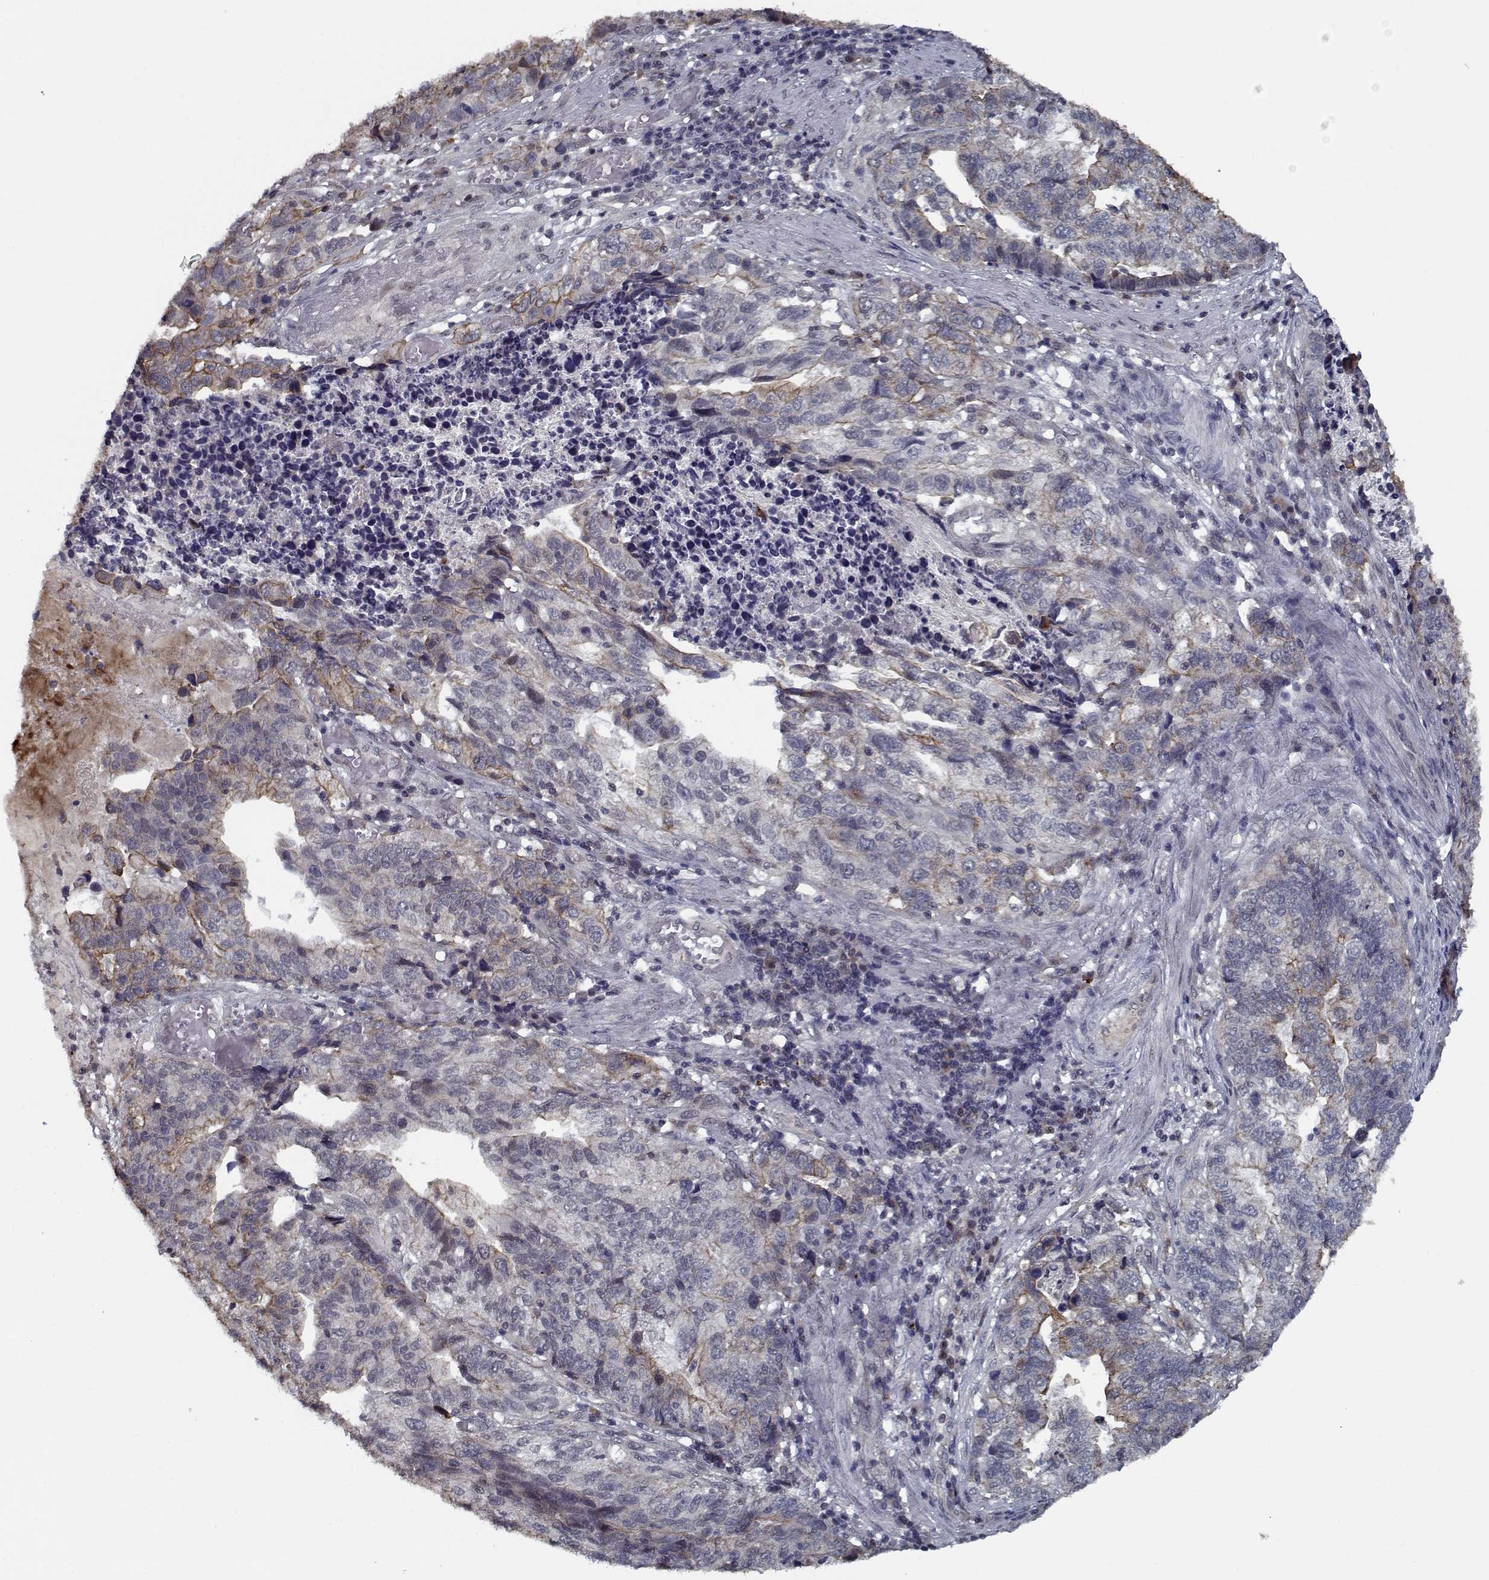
{"staining": {"intensity": "moderate", "quantity": "25%-75%", "location": "cytoplasmic/membranous"}, "tissue": "stomach cancer", "cell_type": "Tumor cells", "image_type": "cancer", "snomed": [{"axis": "morphology", "description": "Adenocarcinoma, NOS"}, {"axis": "topography", "description": "Stomach, upper"}], "caption": "This photomicrograph displays stomach cancer stained with immunohistochemistry (IHC) to label a protein in brown. The cytoplasmic/membranous of tumor cells show moderate positivity for the protein. Nuclei are counter-stained blue.", "gene": "NLK", "patient": {"sex": "female", "age": 67}}